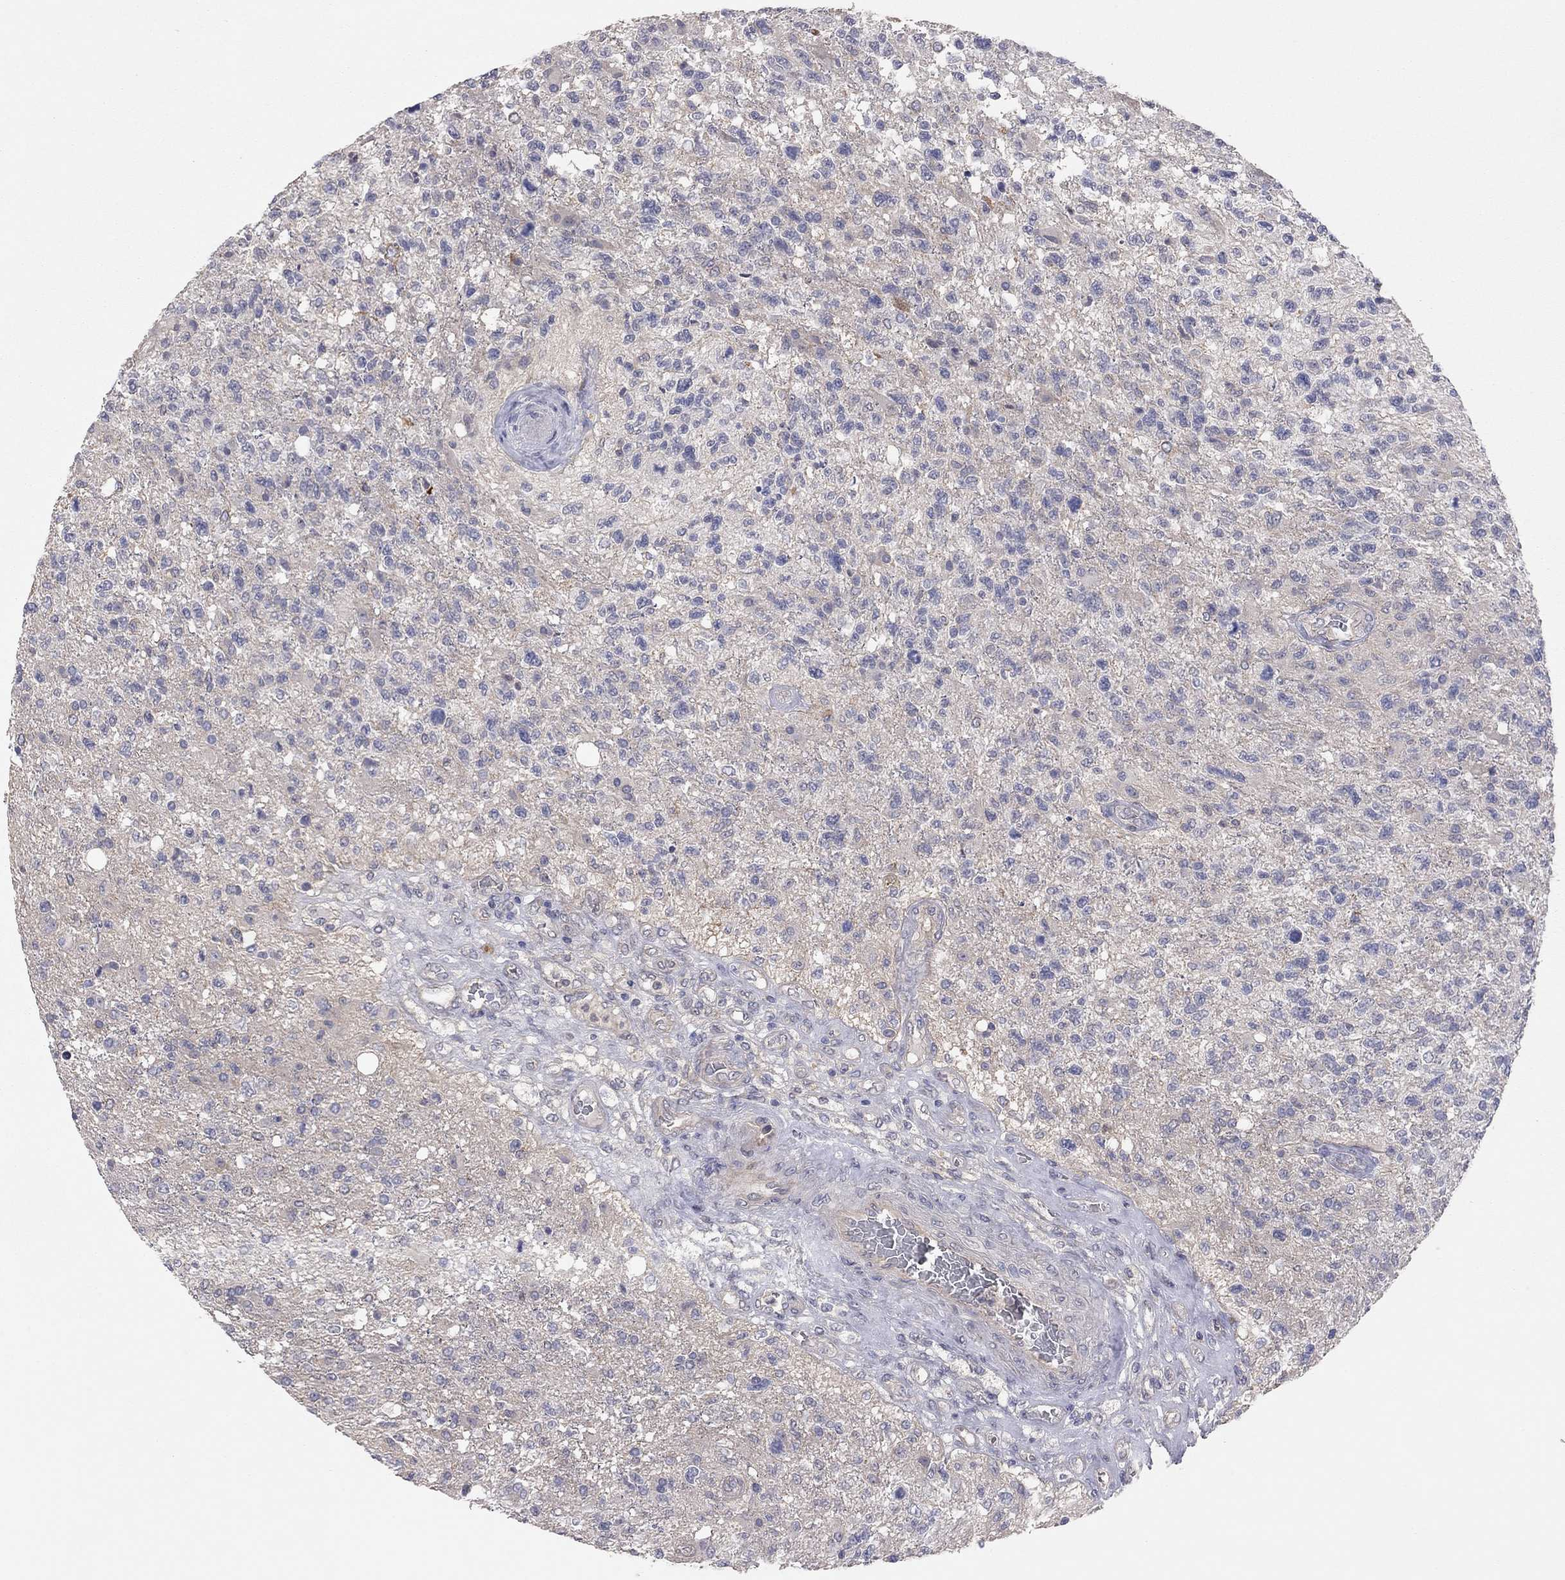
{"staining": {"intensity": "negative", "quantity": "none", "location": "none"}, "tissue": "glioma", "cell_type": "Tumor cells", "image_type": "cancer", "snomed": [{"axis": "morphology", "description": "Glioma, malignant, High grade"}, {"axis": "topography", "description": "Brain"}], "caption": "Protein analysis of glioma shows no significant staining in tumor cells.", "gene": "KCNB1", "patient": {"sex": "male", "age": 56}}